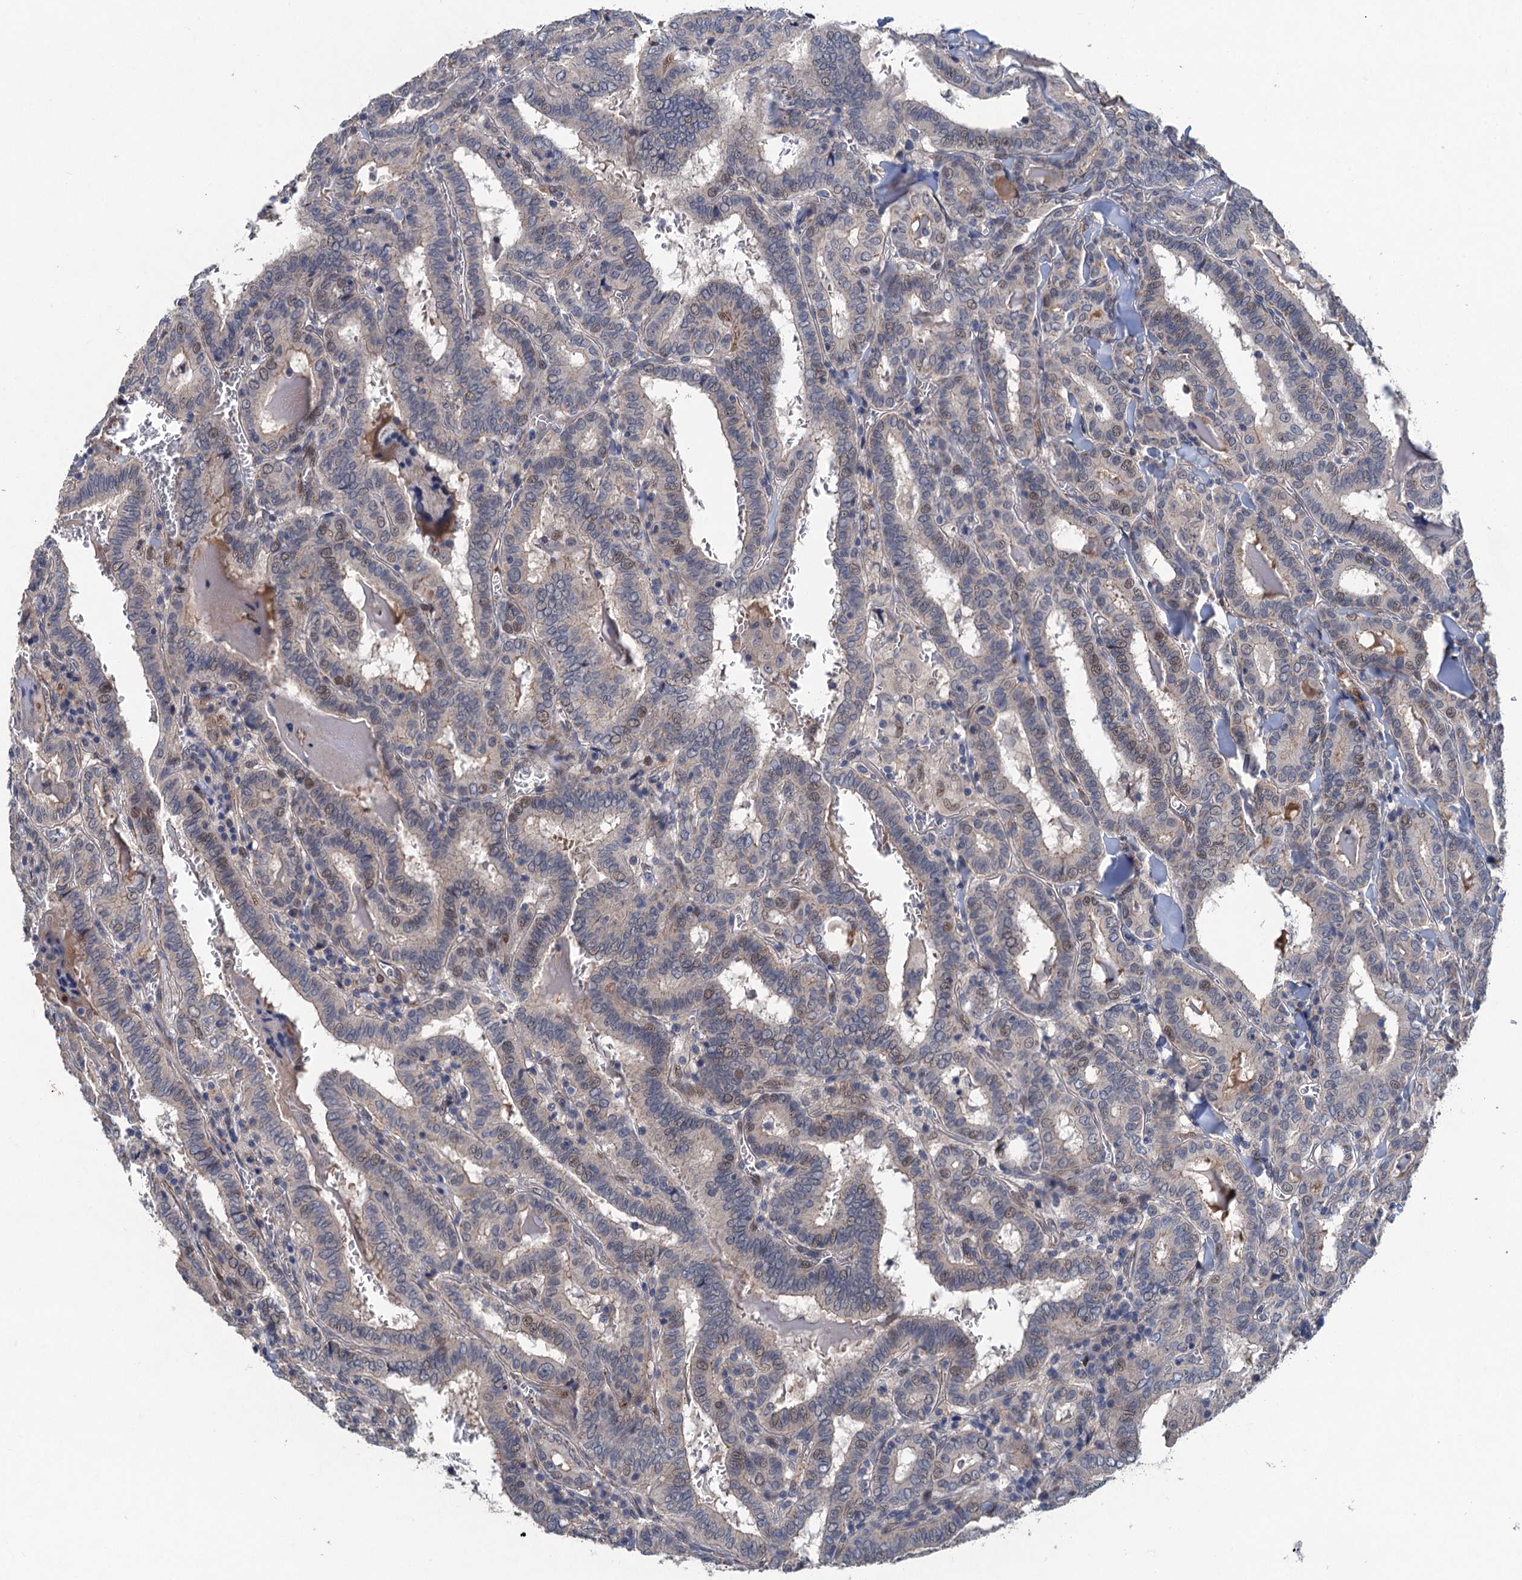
{"staining": {"intensity": "weak", "quantity": "<25%", "location": "nuclear"}, "tissue": "thyroid cancer", "cell_type": "Tumor cells", "image_type": "cancer", "snomed": [{"axis": "morphology", "description": "Papillary adenocarcinoma, NOS"}, {"axis": "topography", "description": "Thyroid gland"}], "caption": "Tumor cells are negative for protein expression in human papillary adenocarcinoma (thyroid). Nuclei are stained in blue.", "gene": "TRAF7", "patient": {"sex": "female", "age": 72}}